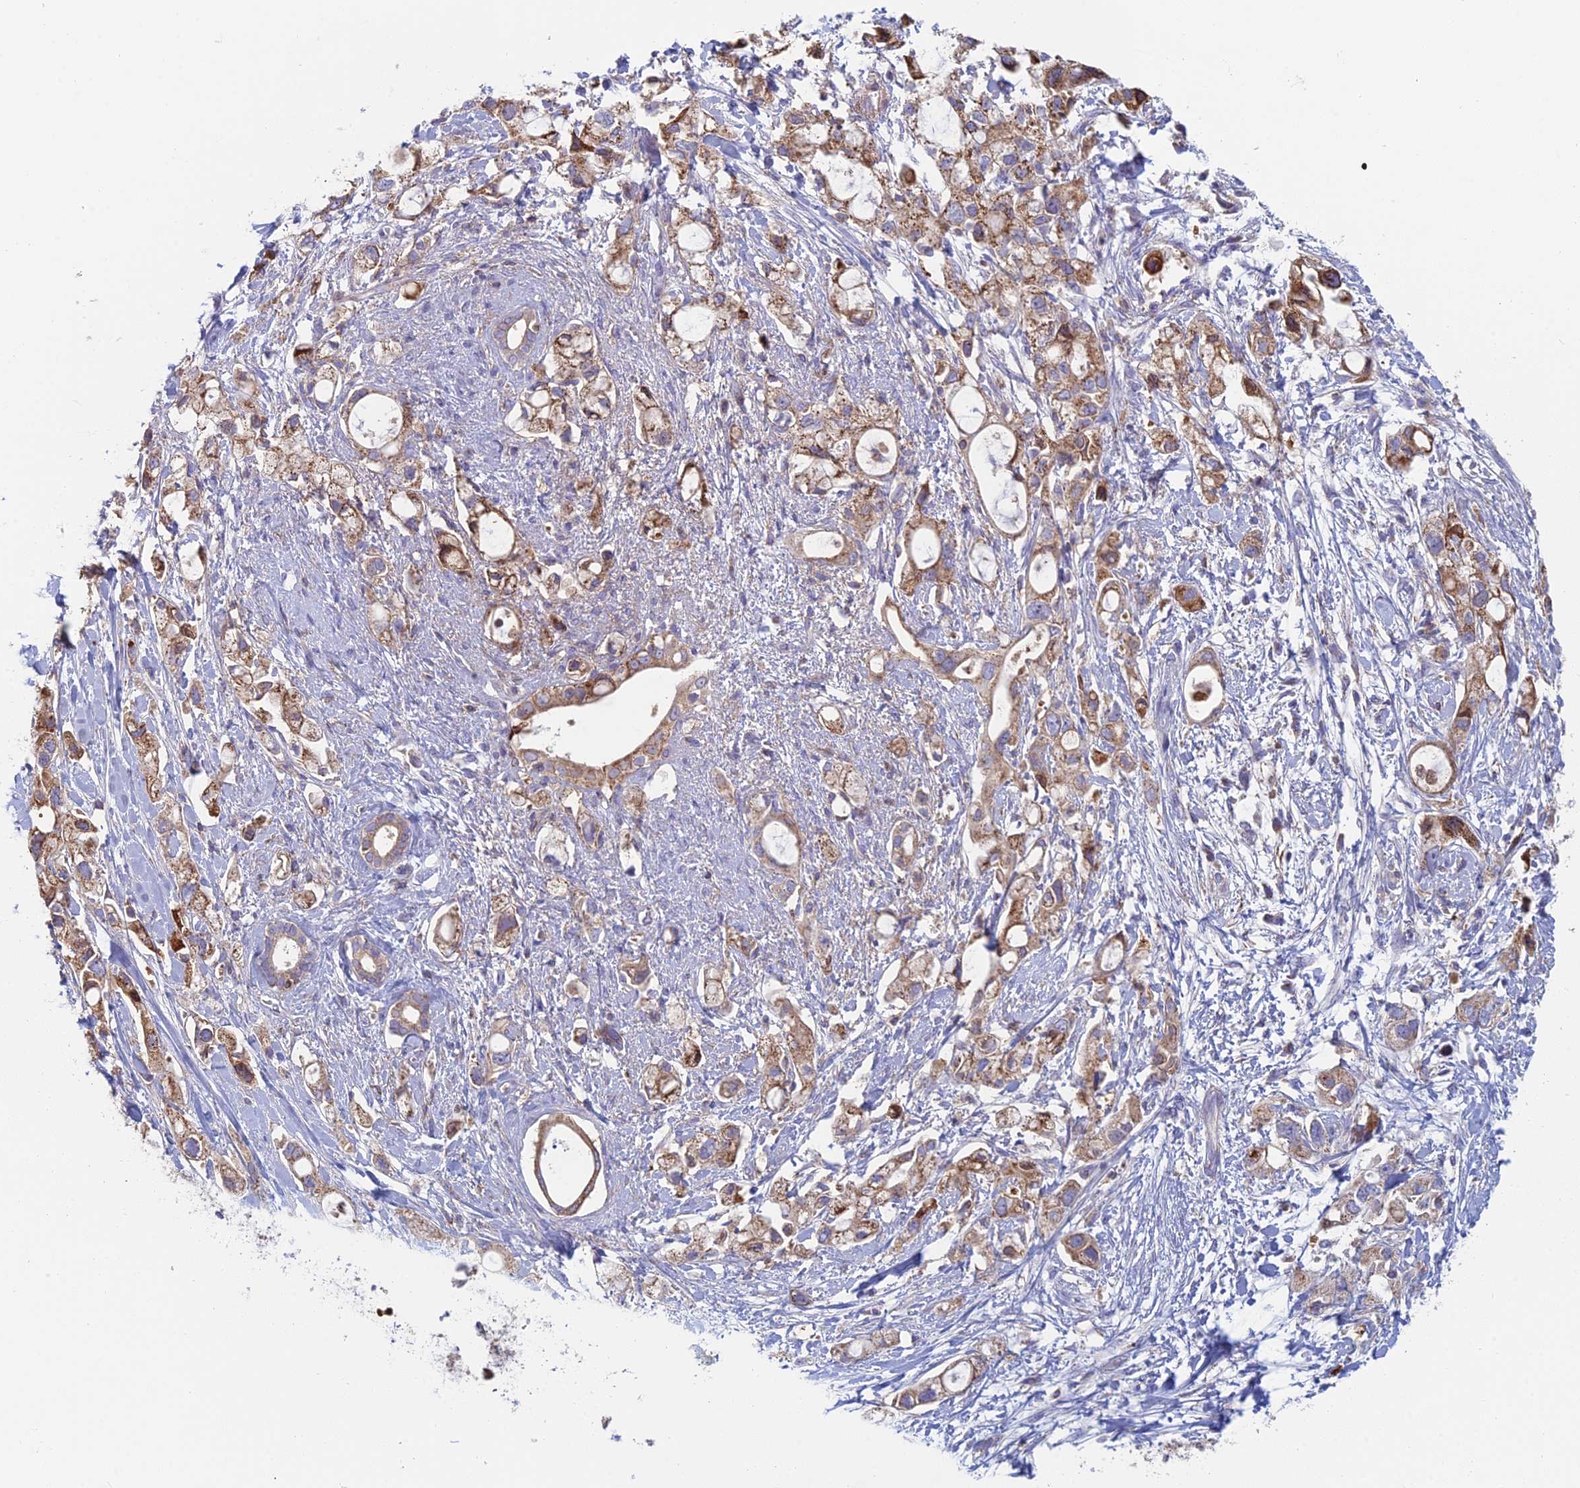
{"staining": {"intensity": "weak", "quantity": ">75%", "location": "cytoplasmic/membranous"}, "tissue": "pancreatic cancer", "cell_type": "Tumor cells", "image_type": "cancer", "snomed": [{"axis": "morphology", "description": "Adenocarcinoma, NOS"}, {"axis": "topography", "description": "Pancreas"}], "caption": "IHC (DAB) staining of human pancreatic adenocarcinoma exhibits weak cytoplasmic/membranous protein staining in approximately >75% of tumor cells. (DAB (3,3'-diaminobenzidine) = brown stain, brightfield microscopy at high magnification).", "gene": "IFTAP", "patient": {"sex": "female", "age": 56}}